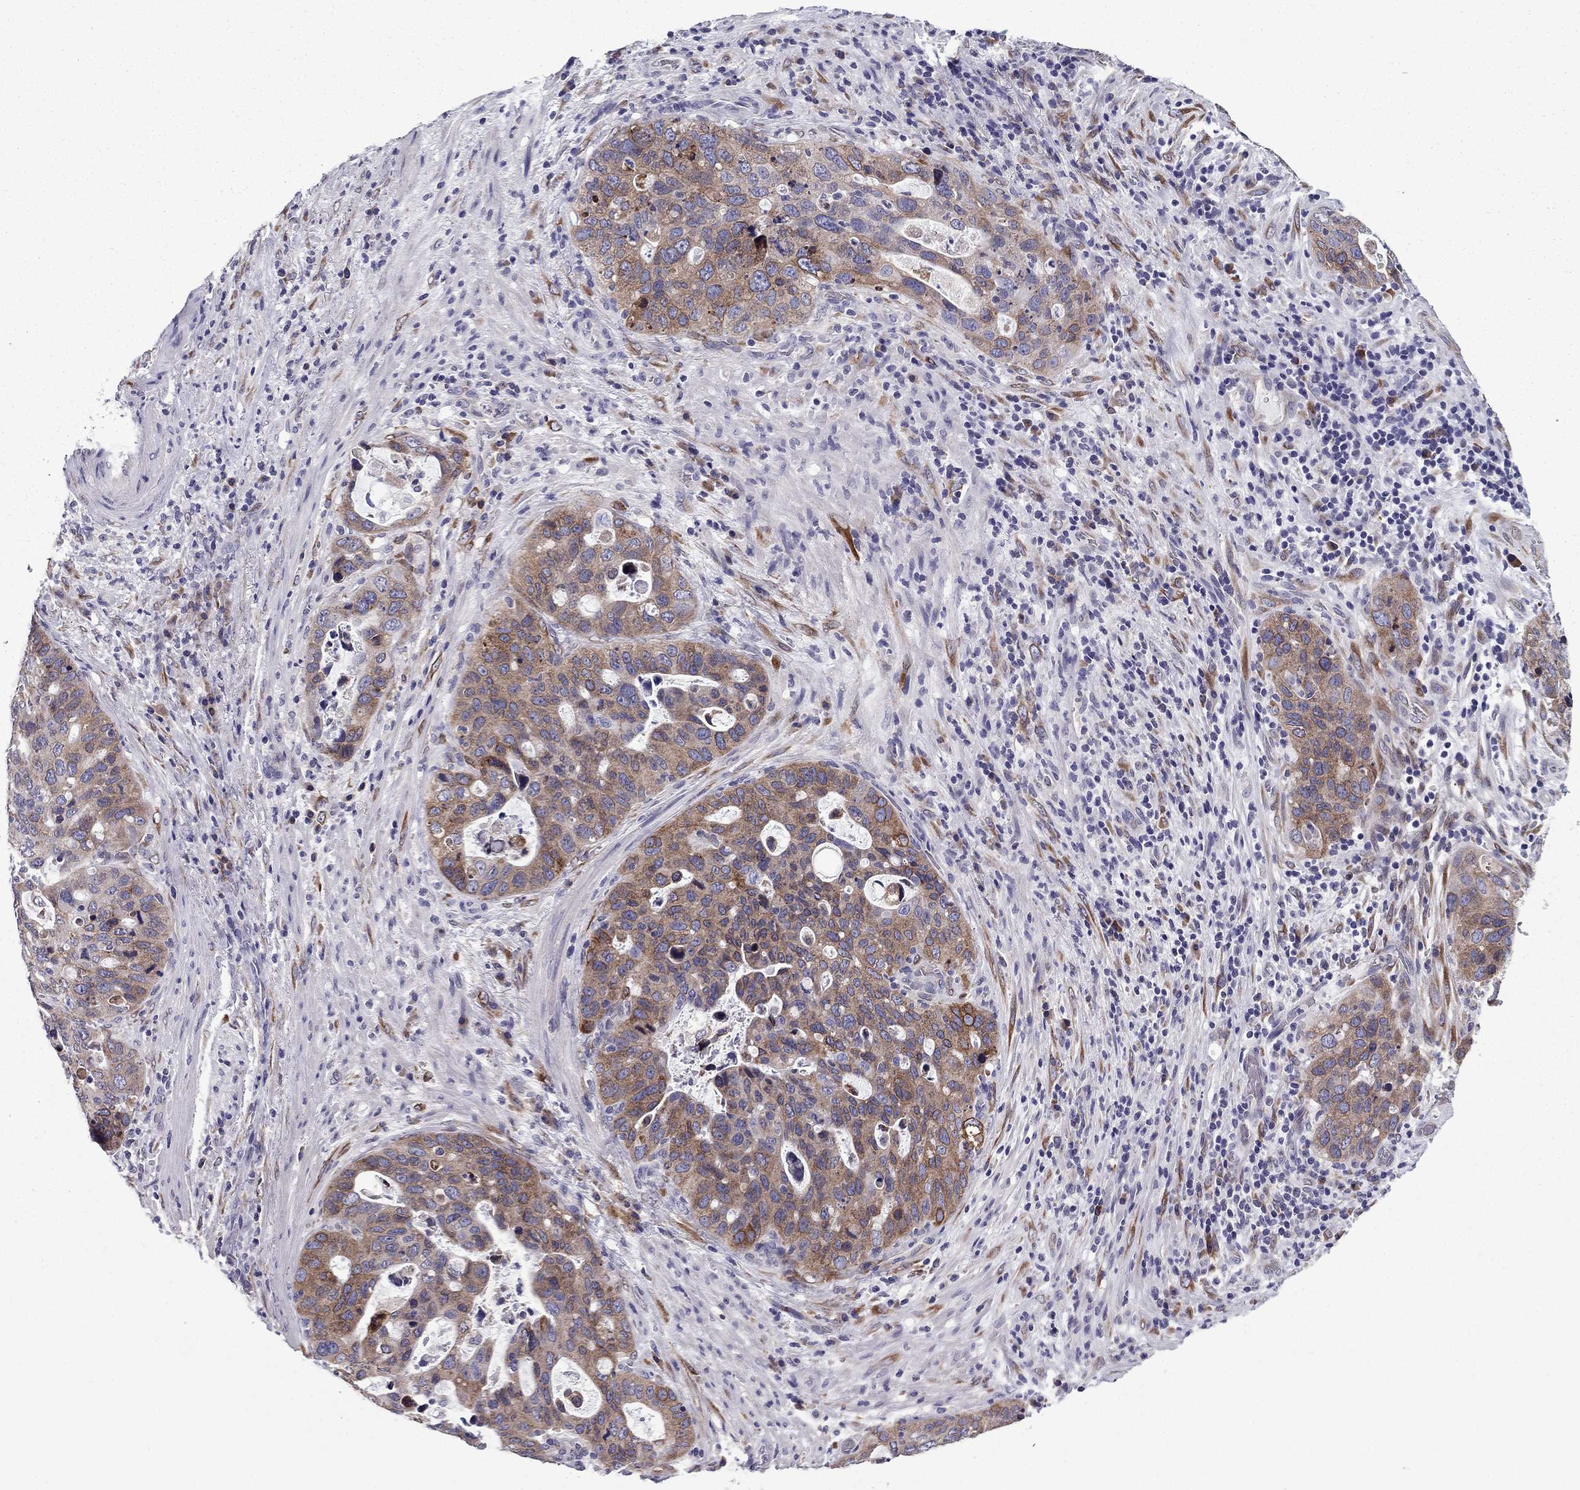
{"staining": {"intensity": "moderate", "quantity": "25%-75%", "location": "cytoplasmic/membranous"}, "tissue": "stomach cancer", "cell_type": "Tumor cells", "image_type": "cancer", "snomed": [{"axis": "morphology", "description": "Adenocarcinoma, NOS"}, {"axis": "topography", "description": "Stomach"}], "caption": "IHC micrograph of human stomach cancer stained for a protein (brown), which exhibits medium levels of moderate cytoplasmic/membranous positivity in about 25%-75% of tumor cells.", "gene": "TMED3", "patient": {"sex": "male", "age": 54}}